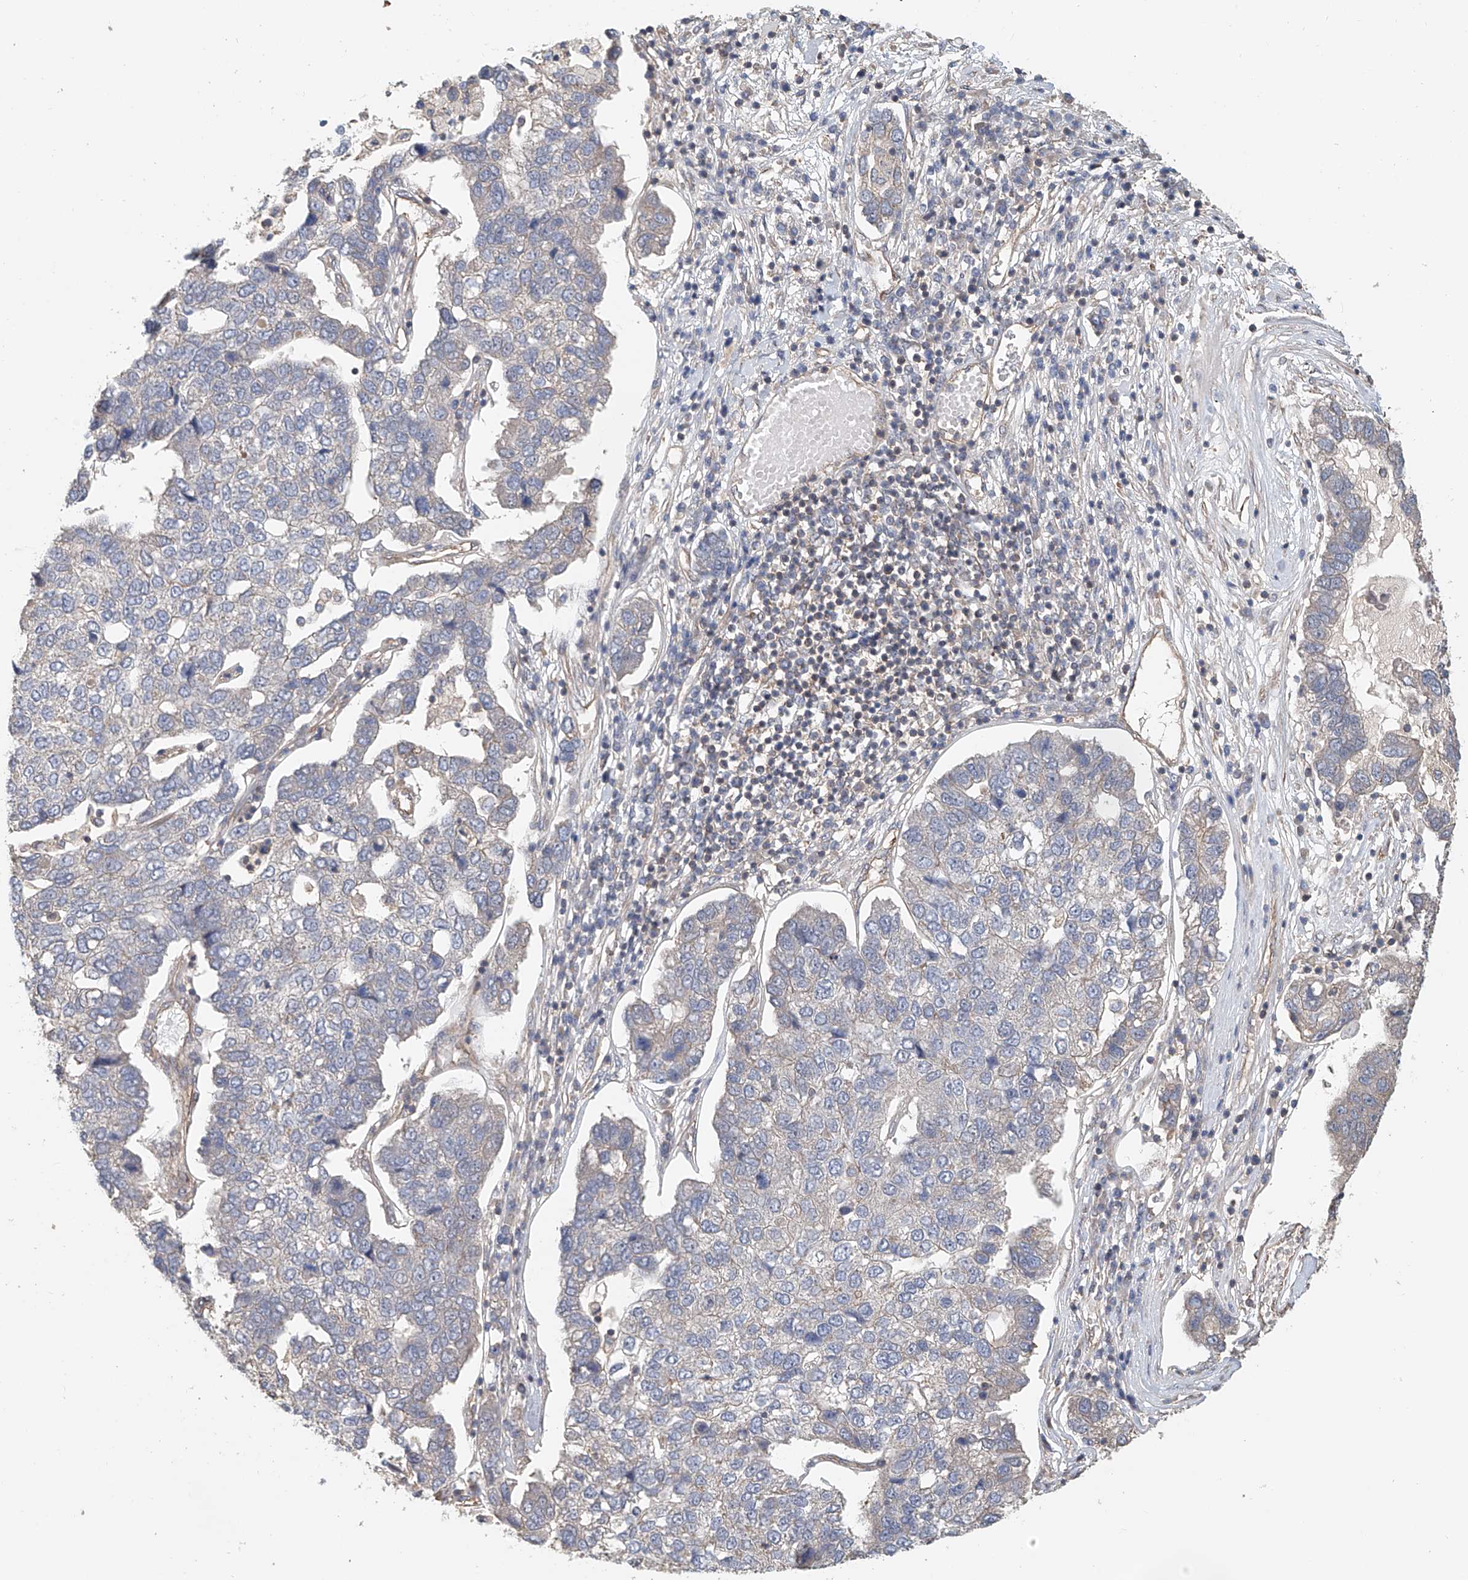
{"staining": {"intensity": "negative", "quantity": "none", "location": "none"}, "tissue": "pancreatic cancer", "cell_type": "Tumor cells", "image_type": "cancer", "snomed": [{"axis": "morphology", "description": "Adenocarcinoma, NOS"}, {"axis": "topography", "description": "Pancreas"}], "caption": "High power microscopy micrograph of an immunohistochemistry (IHC) micrograph of pancreatic cancer (adenocarcinoma), revealing no significant expression in tumor cells. (DAB (3,3'-diaminobenzidine) immunohistochemistry, high magnification).", "gene": "FRYL", "patient": {"sex": "female", "age": 61}}